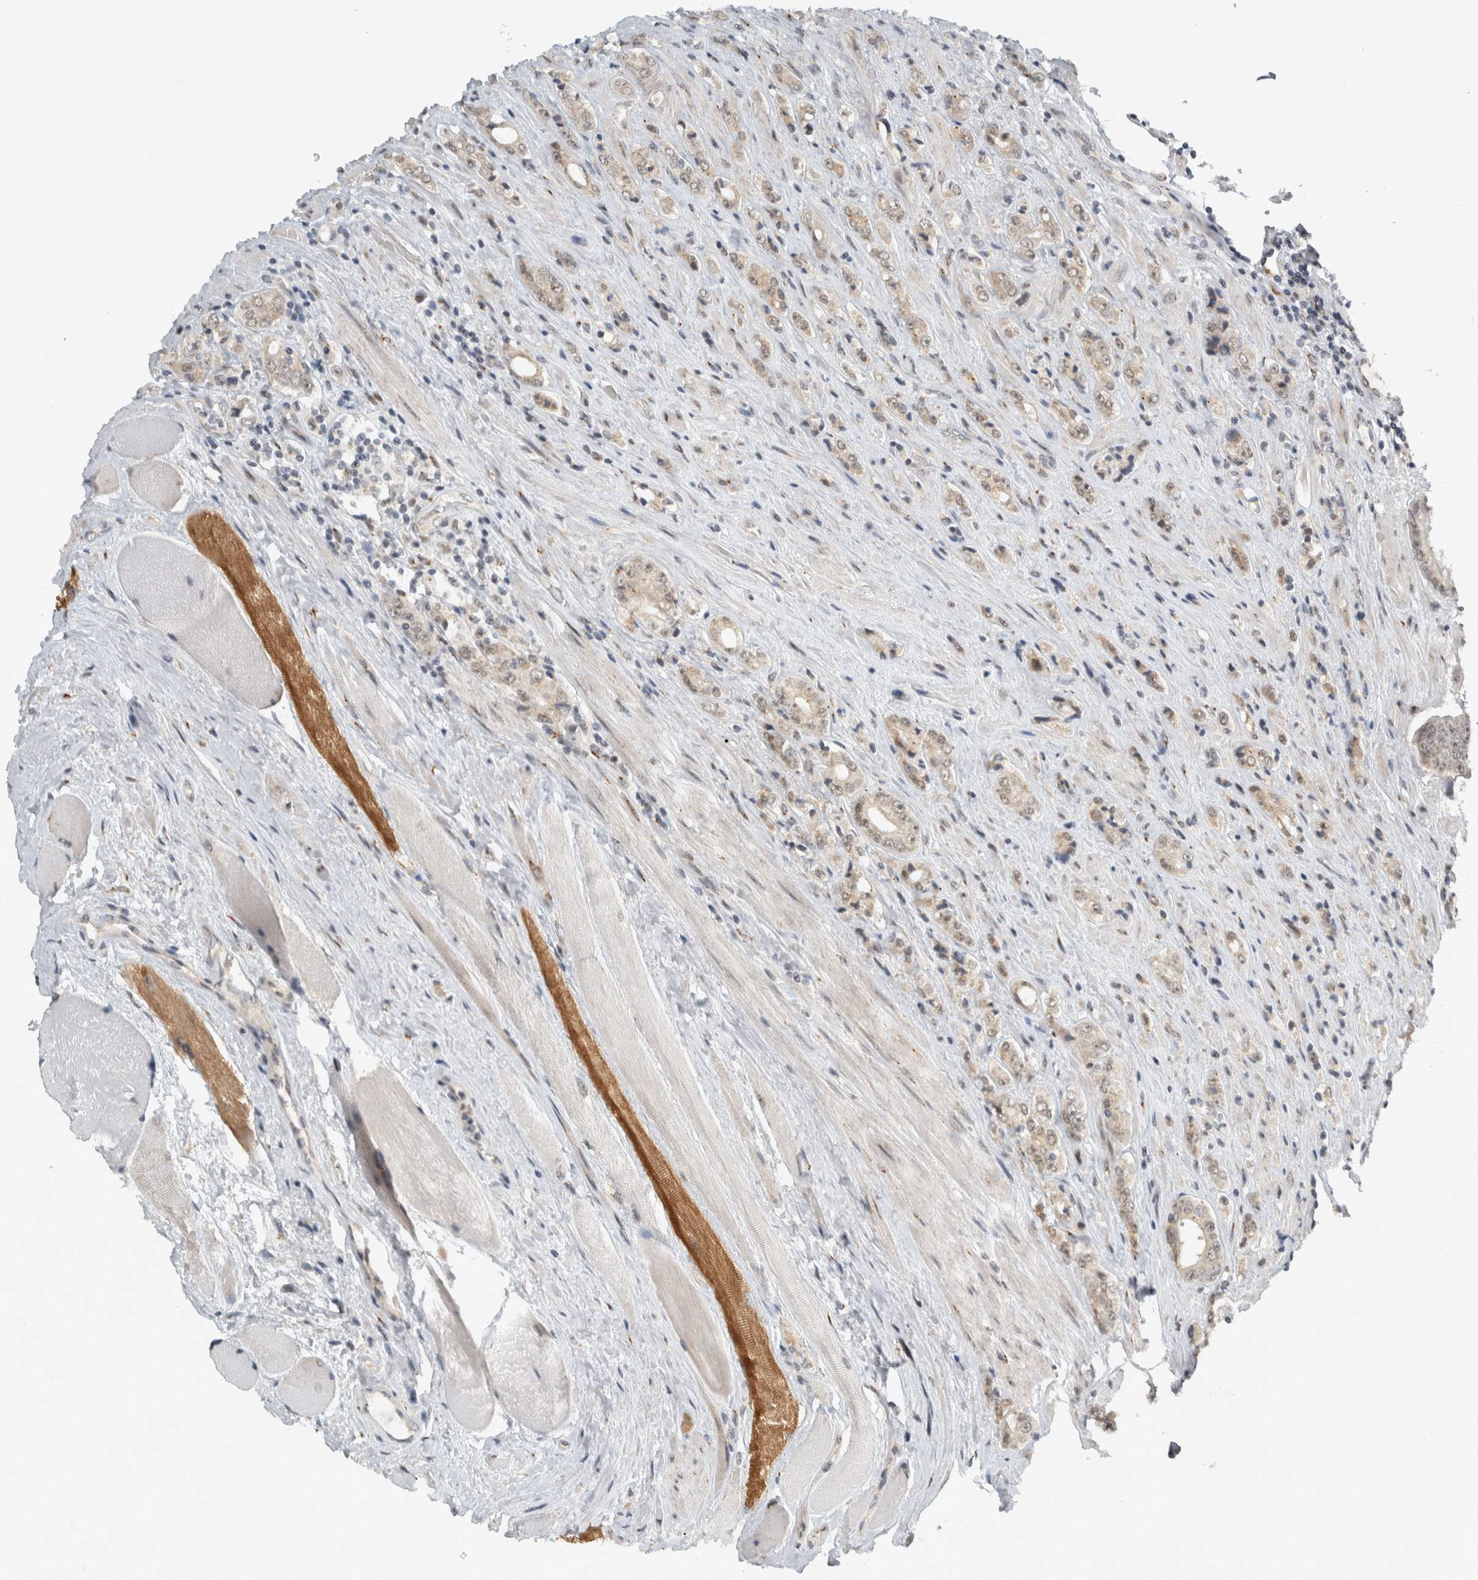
{"staining": {"intensity": "negative", "quantity": "none", "location": "none"}, "tissue": "prostate cancer", "cell_type": "Tumor cells", "image_type": "cancer", "snomed": [{"axis": "morphology", "description": "Adenocarcinoma, High grade"}, {"axis": "topography", "description": "Prostate"}], "caption": "Immunohistochemistry (IHC) histopathology image of neoplastic tissue: human prostate adenocarcinoma (high-grade) stained with DAB (3,3'-diaminobenzidine) shows no significant protein expression in tumor cells.", "gene": "ZMYND8", "patient": {"sex": "male", "age": 61}}